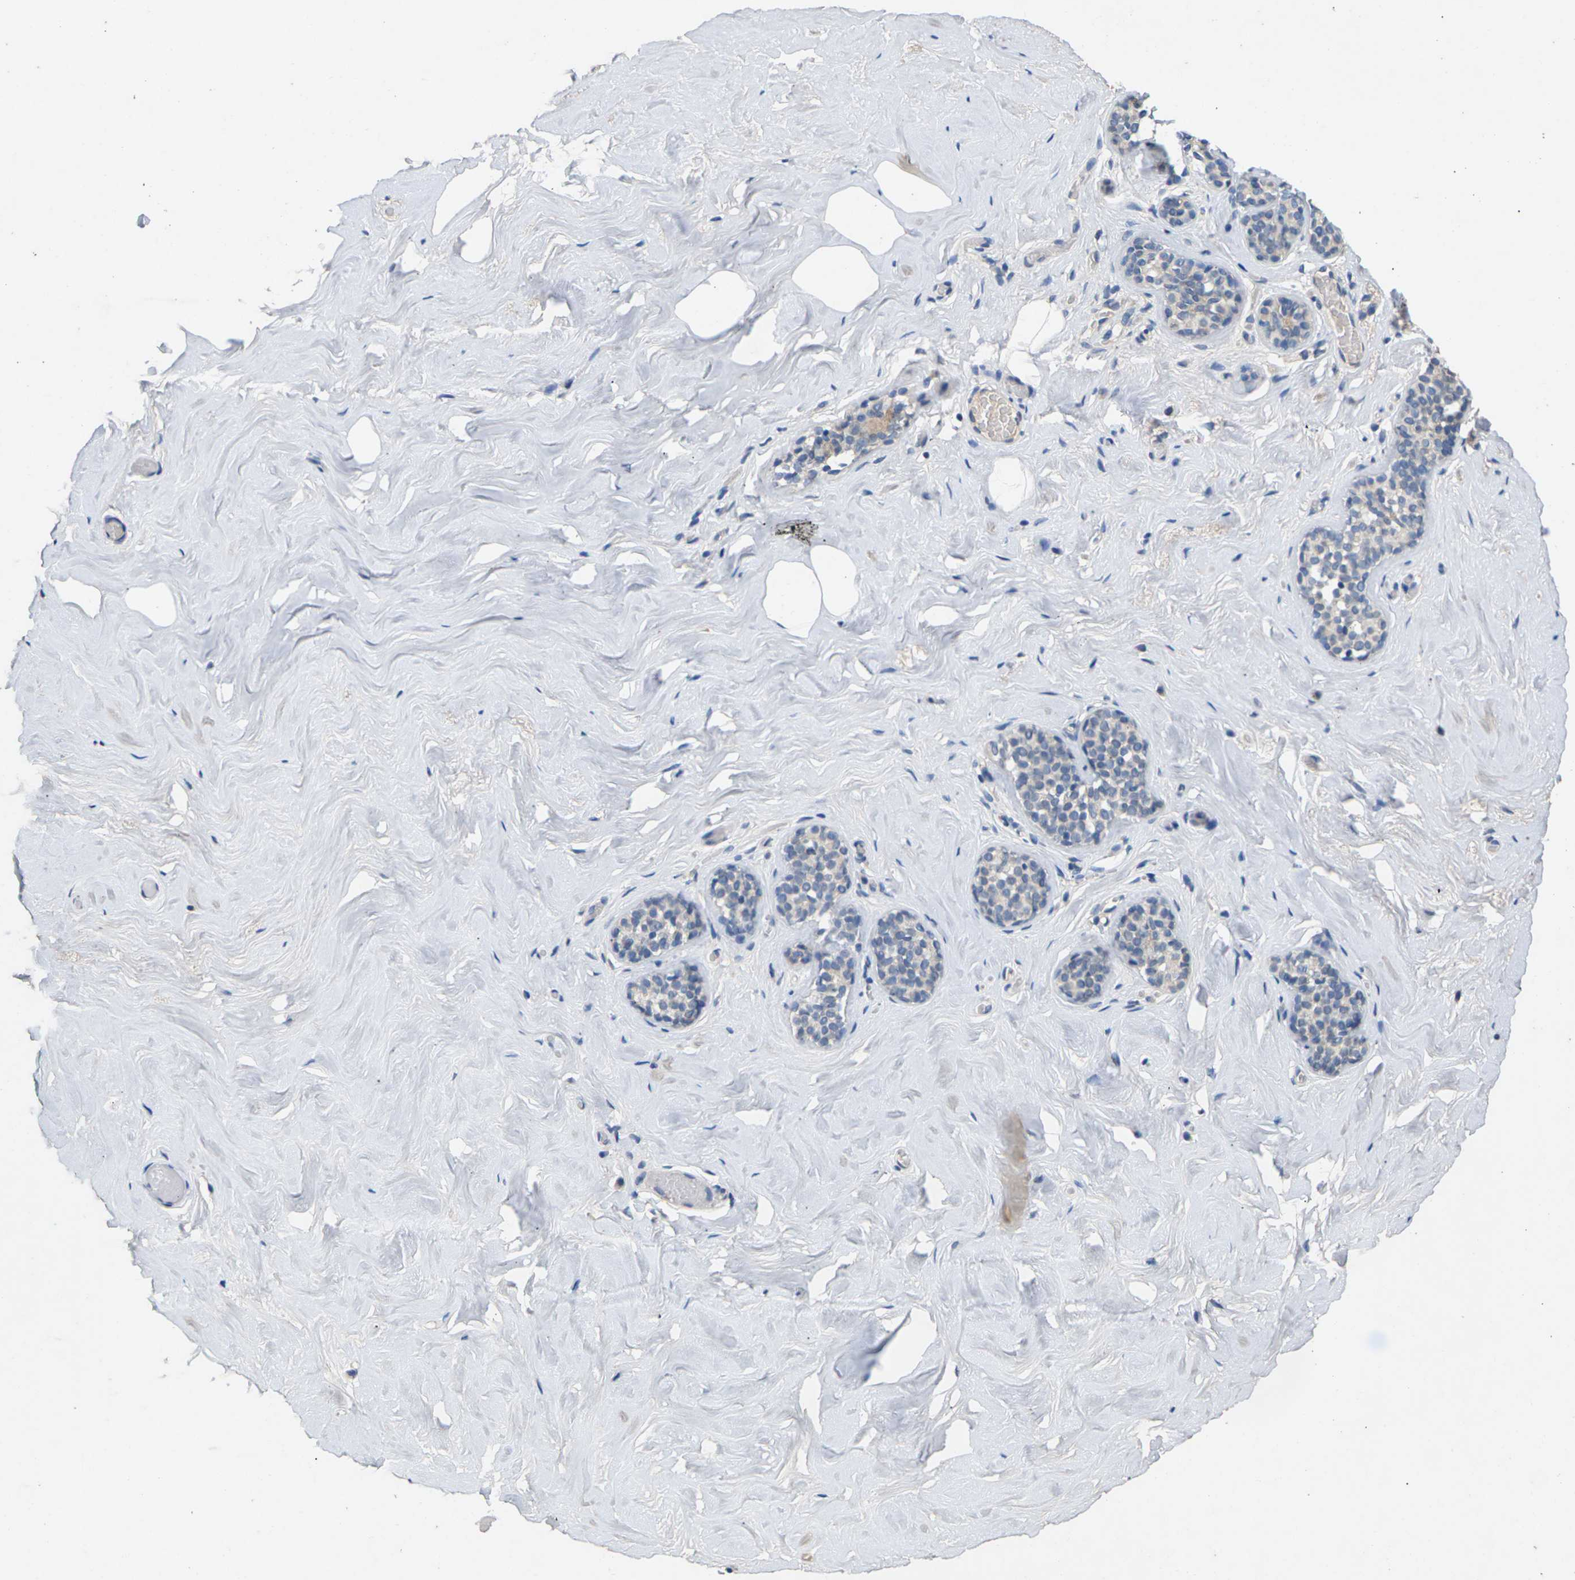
{"staining": {"intensity": "negative", "quantity": "none", "location": "none"}, "tissue": "breast", "cell_type": "Adipocytes", "image_type": "normal", "snomed": [{"axis": "morphology", "description": "Normal tissue, NOS"}, {"axis": "topography", "description": "Breast"}], "caption": "The immunohistochemistry (IHC) micrograph has no significant positivity in adipocytes of breast.", "gene": "SLC2A2", "patient": {"sex": "female", "age": 75}}